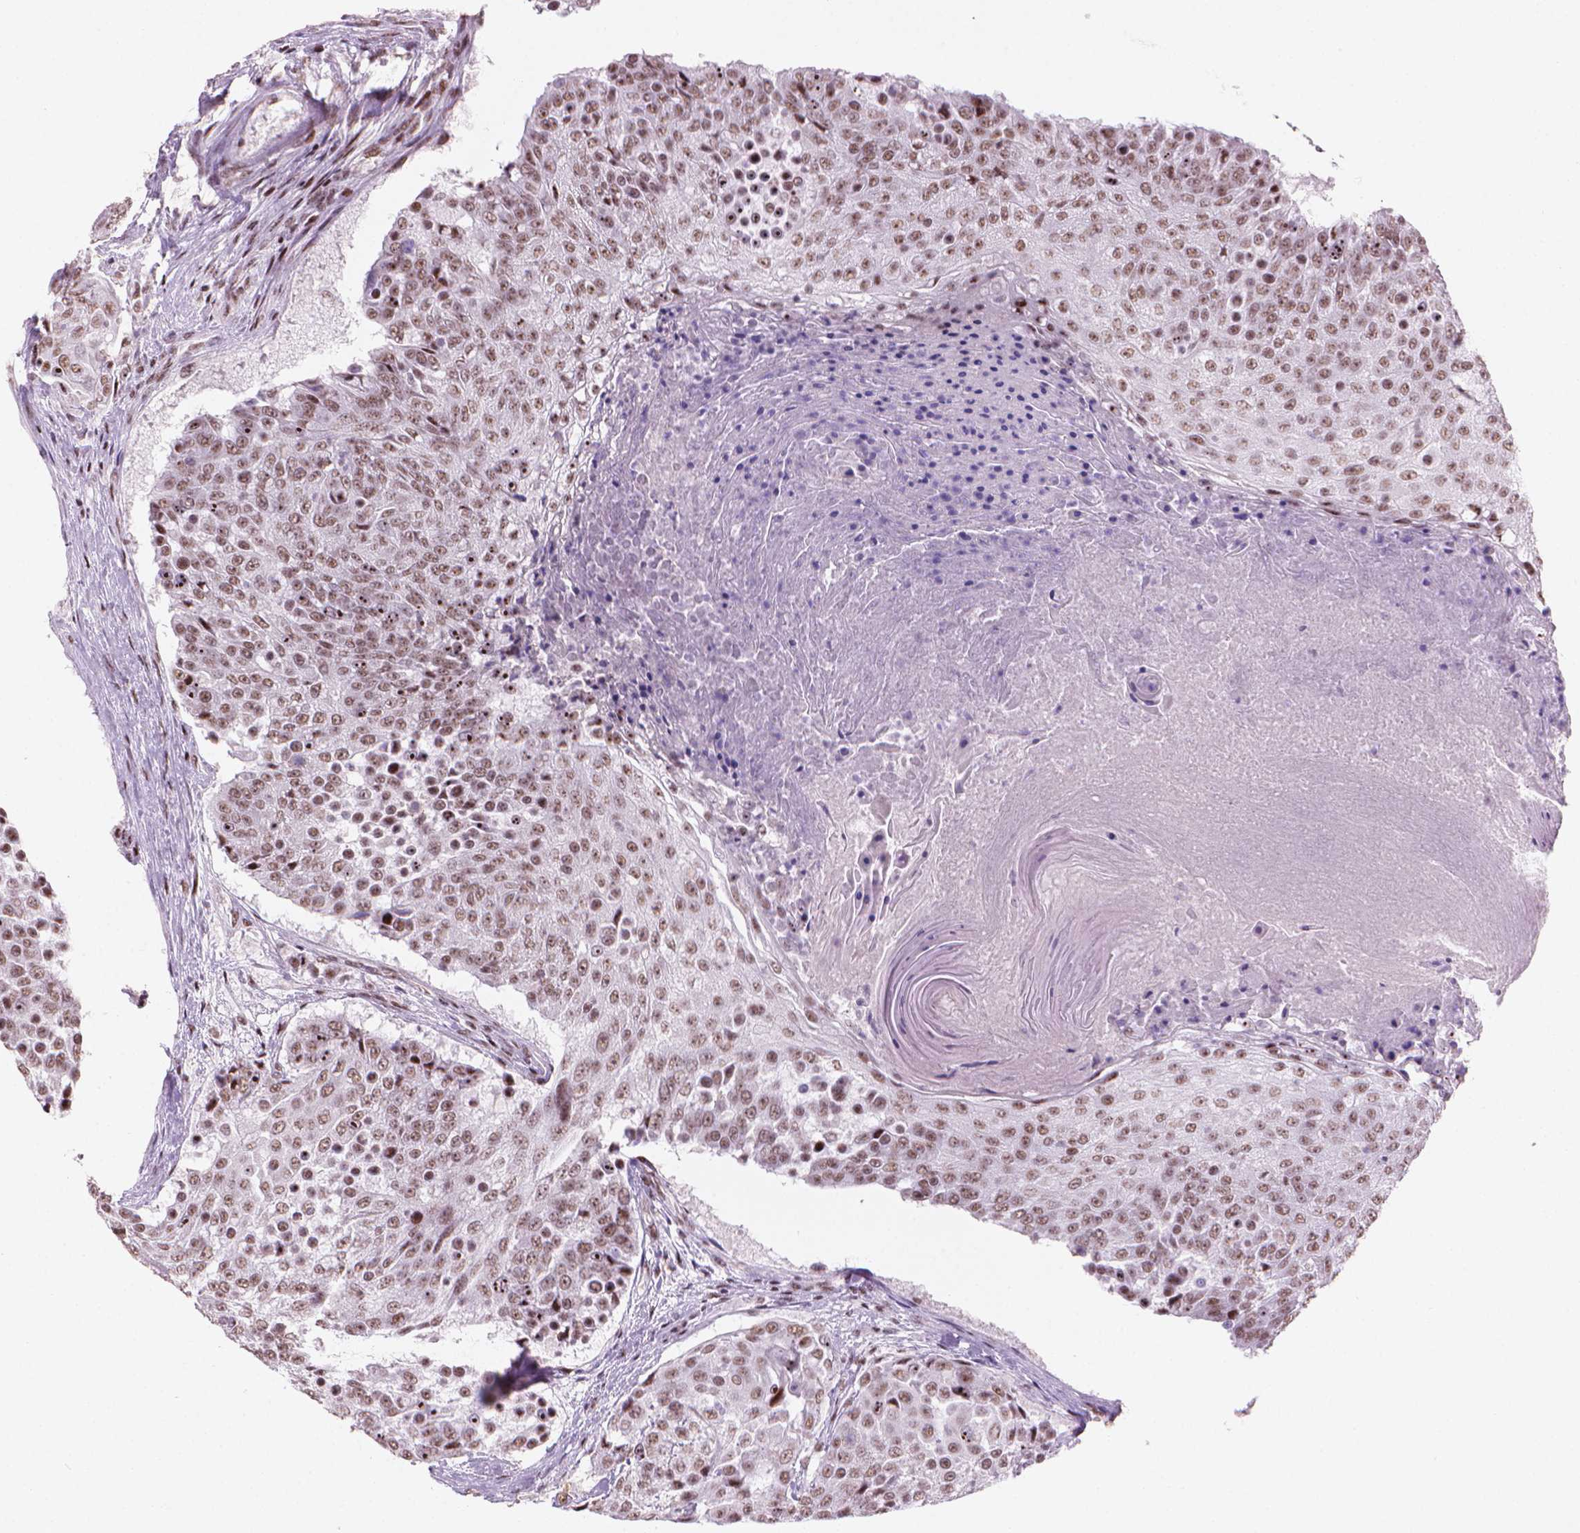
{"staining": {"intensity": "moderate", "quantity": ">75%", "location": "nuclear"}, "tissue": "urothelial cancer", "cell_type": "Tumor cells", "image_type": "cancer", "snomed": [{"axis": "morphology", "description": "Urothelial carcinoma, High grade"}, {"axis": "topography", "description": "Urinary bladder"}], "caption": "Urothelial carcinoma (high-grade) tissue demonstrates moderate nuclear staining in approximately >75% of tumor cells, visualized by immunohistochemistry.", "gene": "HES7", "patient": {"sex": "female", "age": 63}}